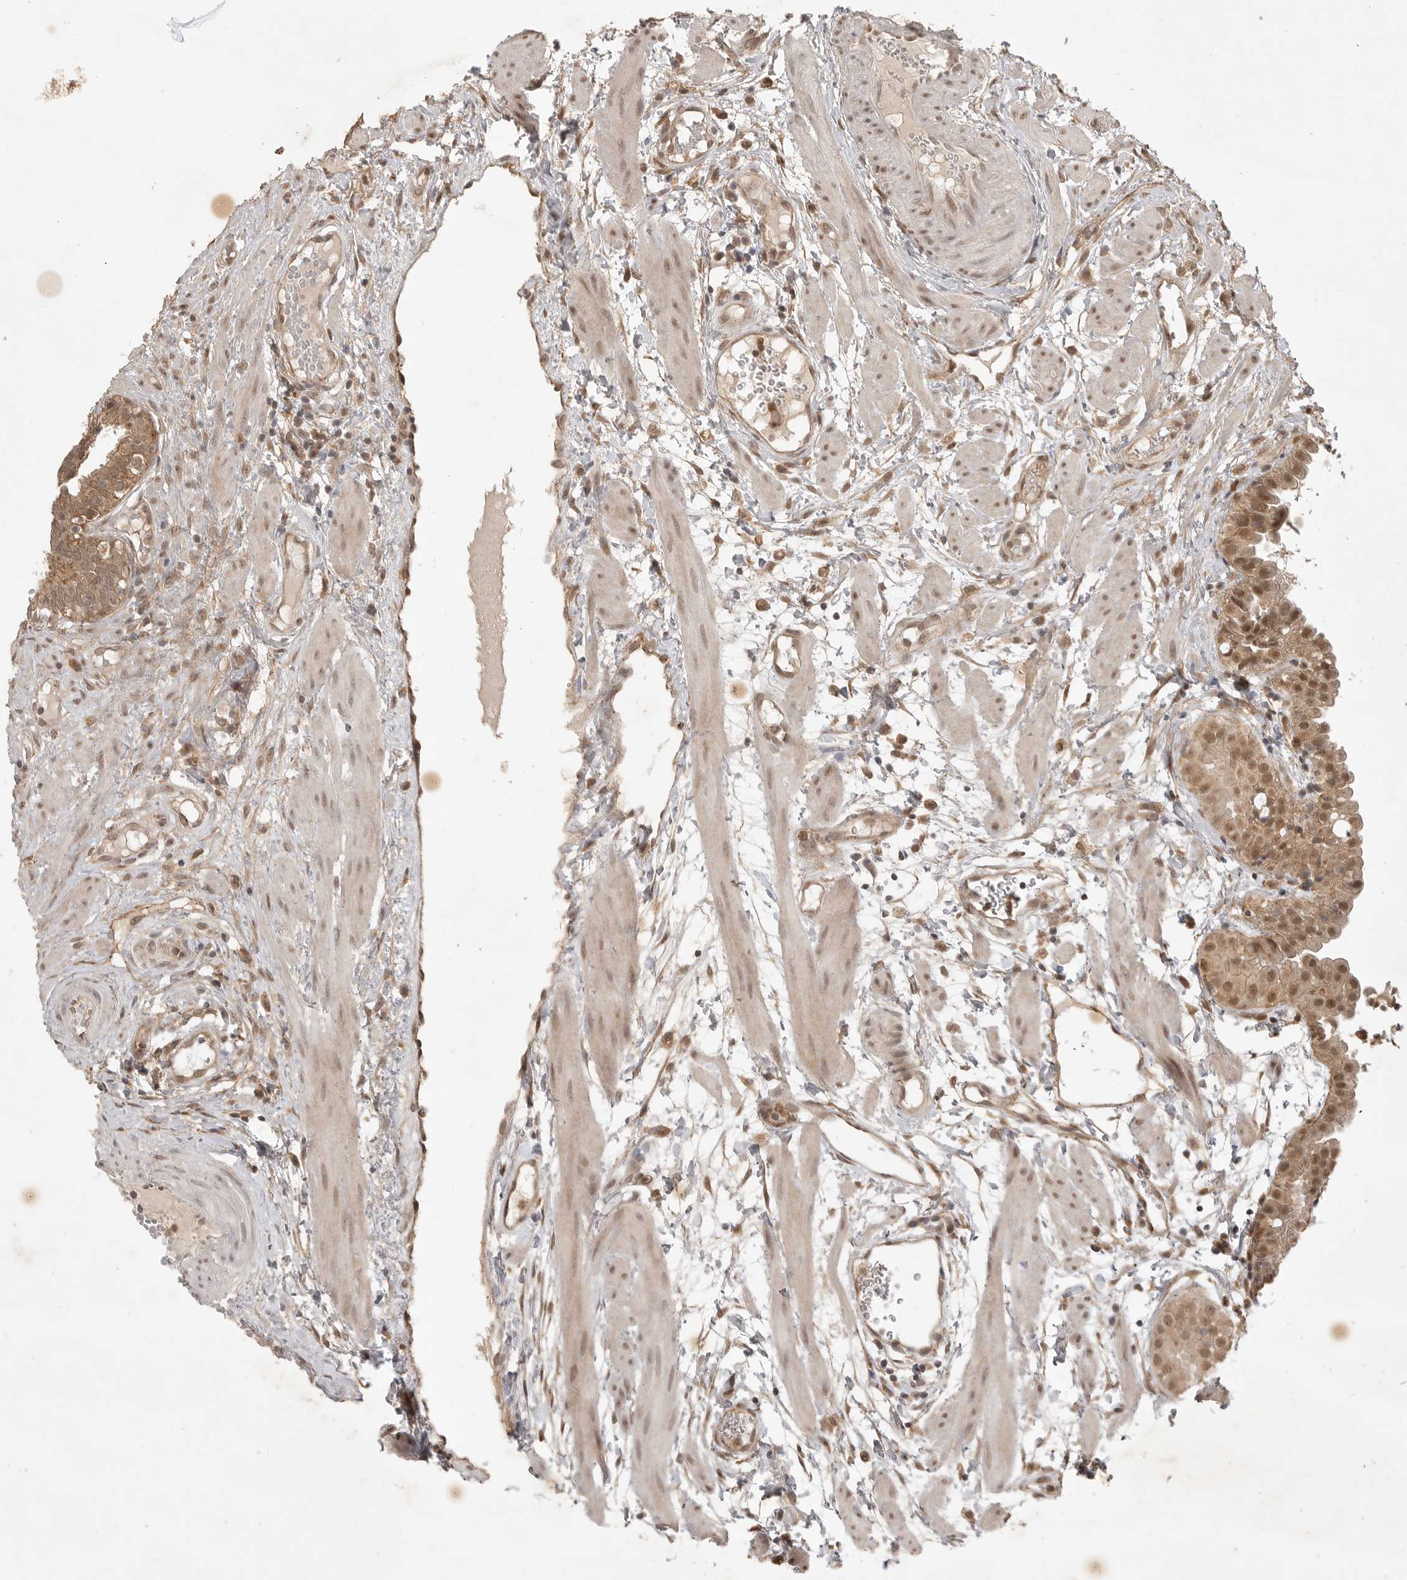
{"staining": {"intensity": "moderate", "quantity": ">75%", "location": "cytoplasmic/membranous"}, "tissue": "fallopian tube", "cell_type": "Glandular cells", "image_type": "normal", "snomed": [{"axis": "morphology", "description": "Normal tissue, NOS"}, {"axis": "topography", "description": "Fallopian tube"}, {"axis": "topography", "description": "Placenta"}], "caption": "This is a histology image of immunohistochemistry staining of unremarkable fallopian tube, which shows moderate expression in the cytoplasmic/membranous of glandular cells.", "gene": "ZNF232", "patient": {"sex": "female", "age": 32}}